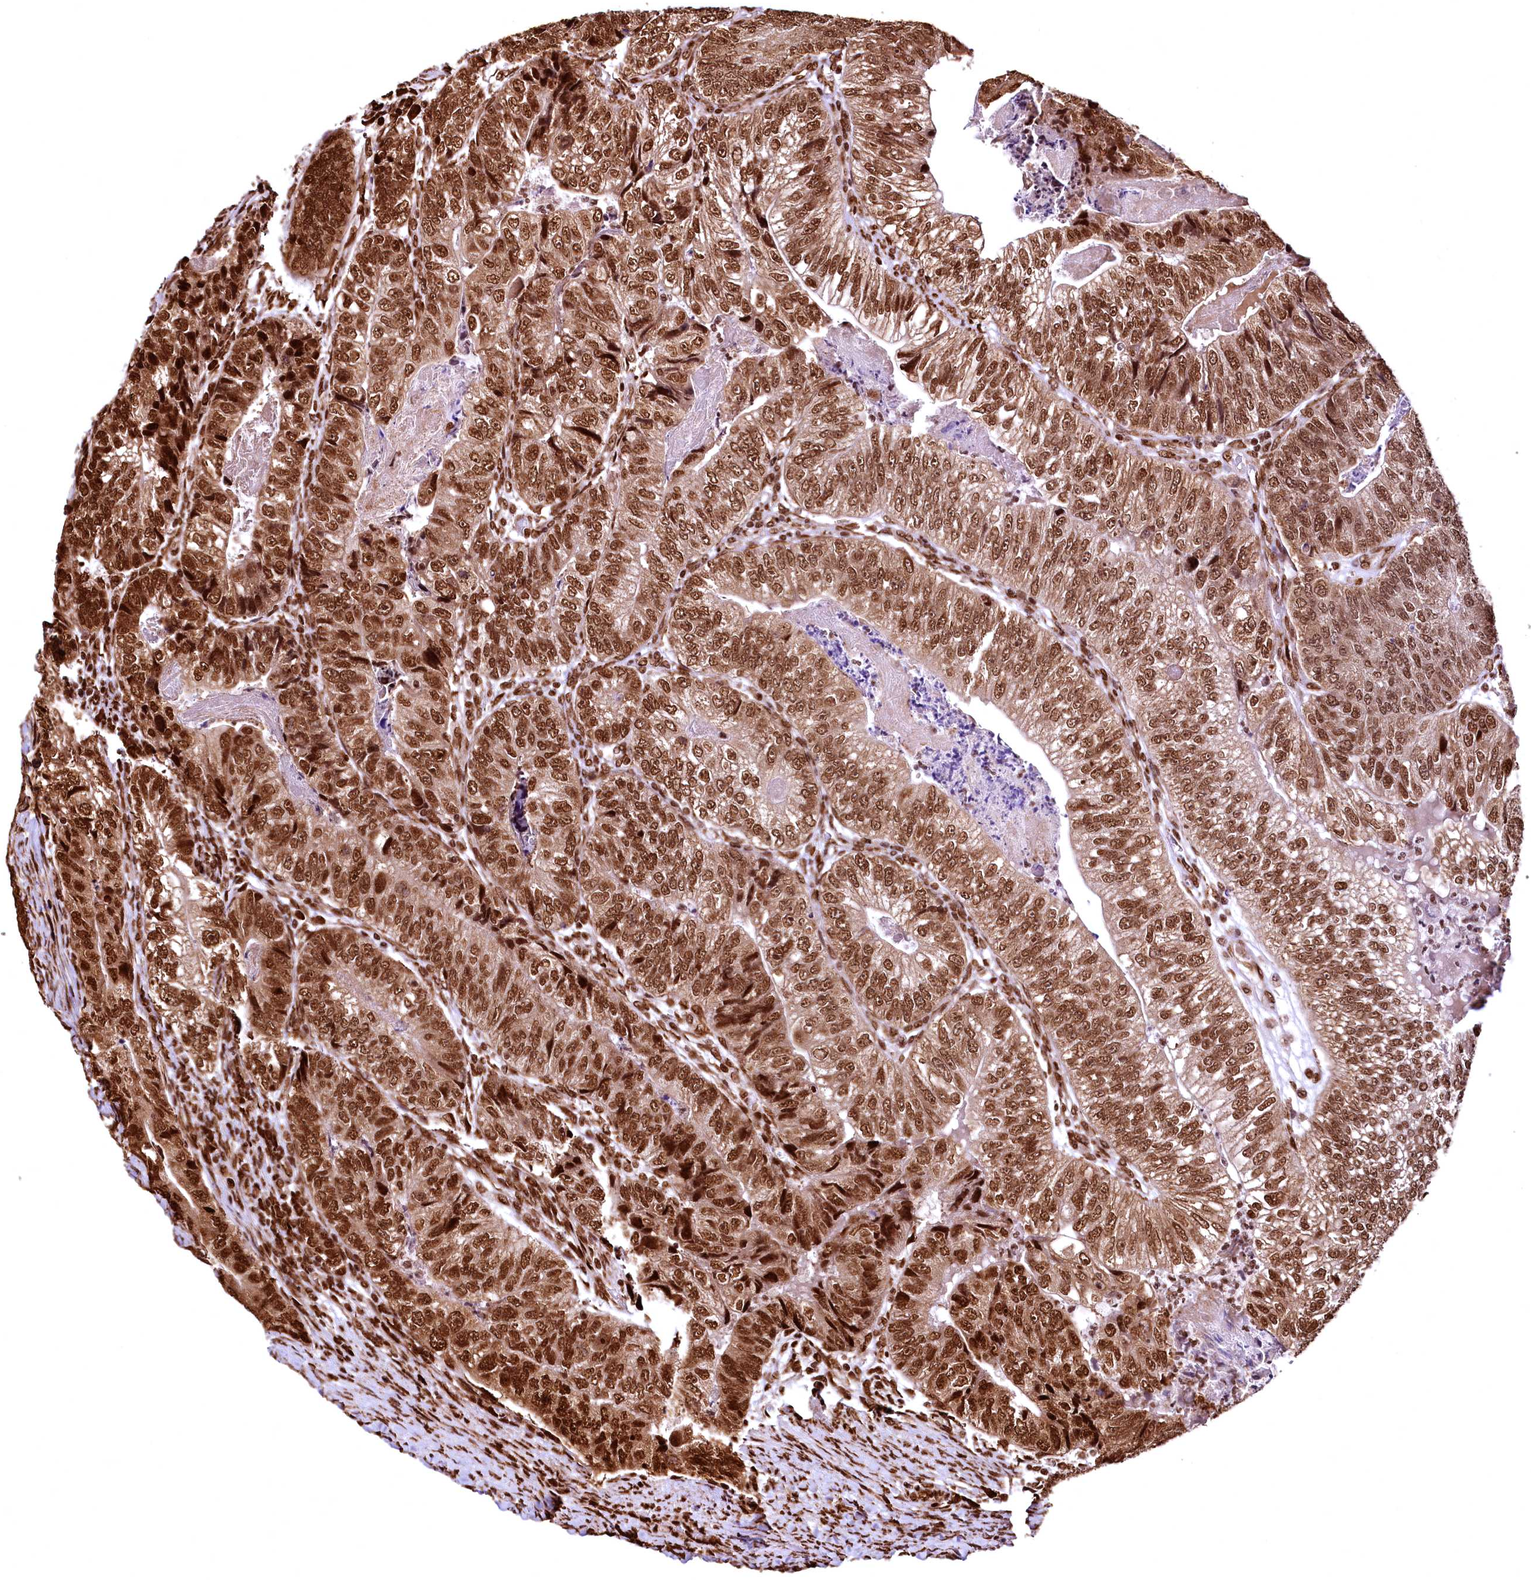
{"staining": {"intensity": "strong", "quantity": ">75%", "location": "cytoplasmic/membranous,nuclear"}, "tissue": "colorectal cancer", "cell_type": "Tumor cells", "image_type": "cancer", "snomed": [{"axis": "morphology", "description": "Adenocarcinoma, NOS"}, {"axis": "topography", "description": "Colon"}], "caption": "IHC histopathology image of neoplastic tissue: human colorectal adenocarcinoma stained using immunohistochemistry exhibits high levels of strong protein expression localized specifically in the cytoplasmic/membranous and nuclear of tumor cells, appearing as a cytoplasmic/membranous and nuclear brown color.", "gene": "PDS5B", "patient": {"sex": "female", "age": 67}}